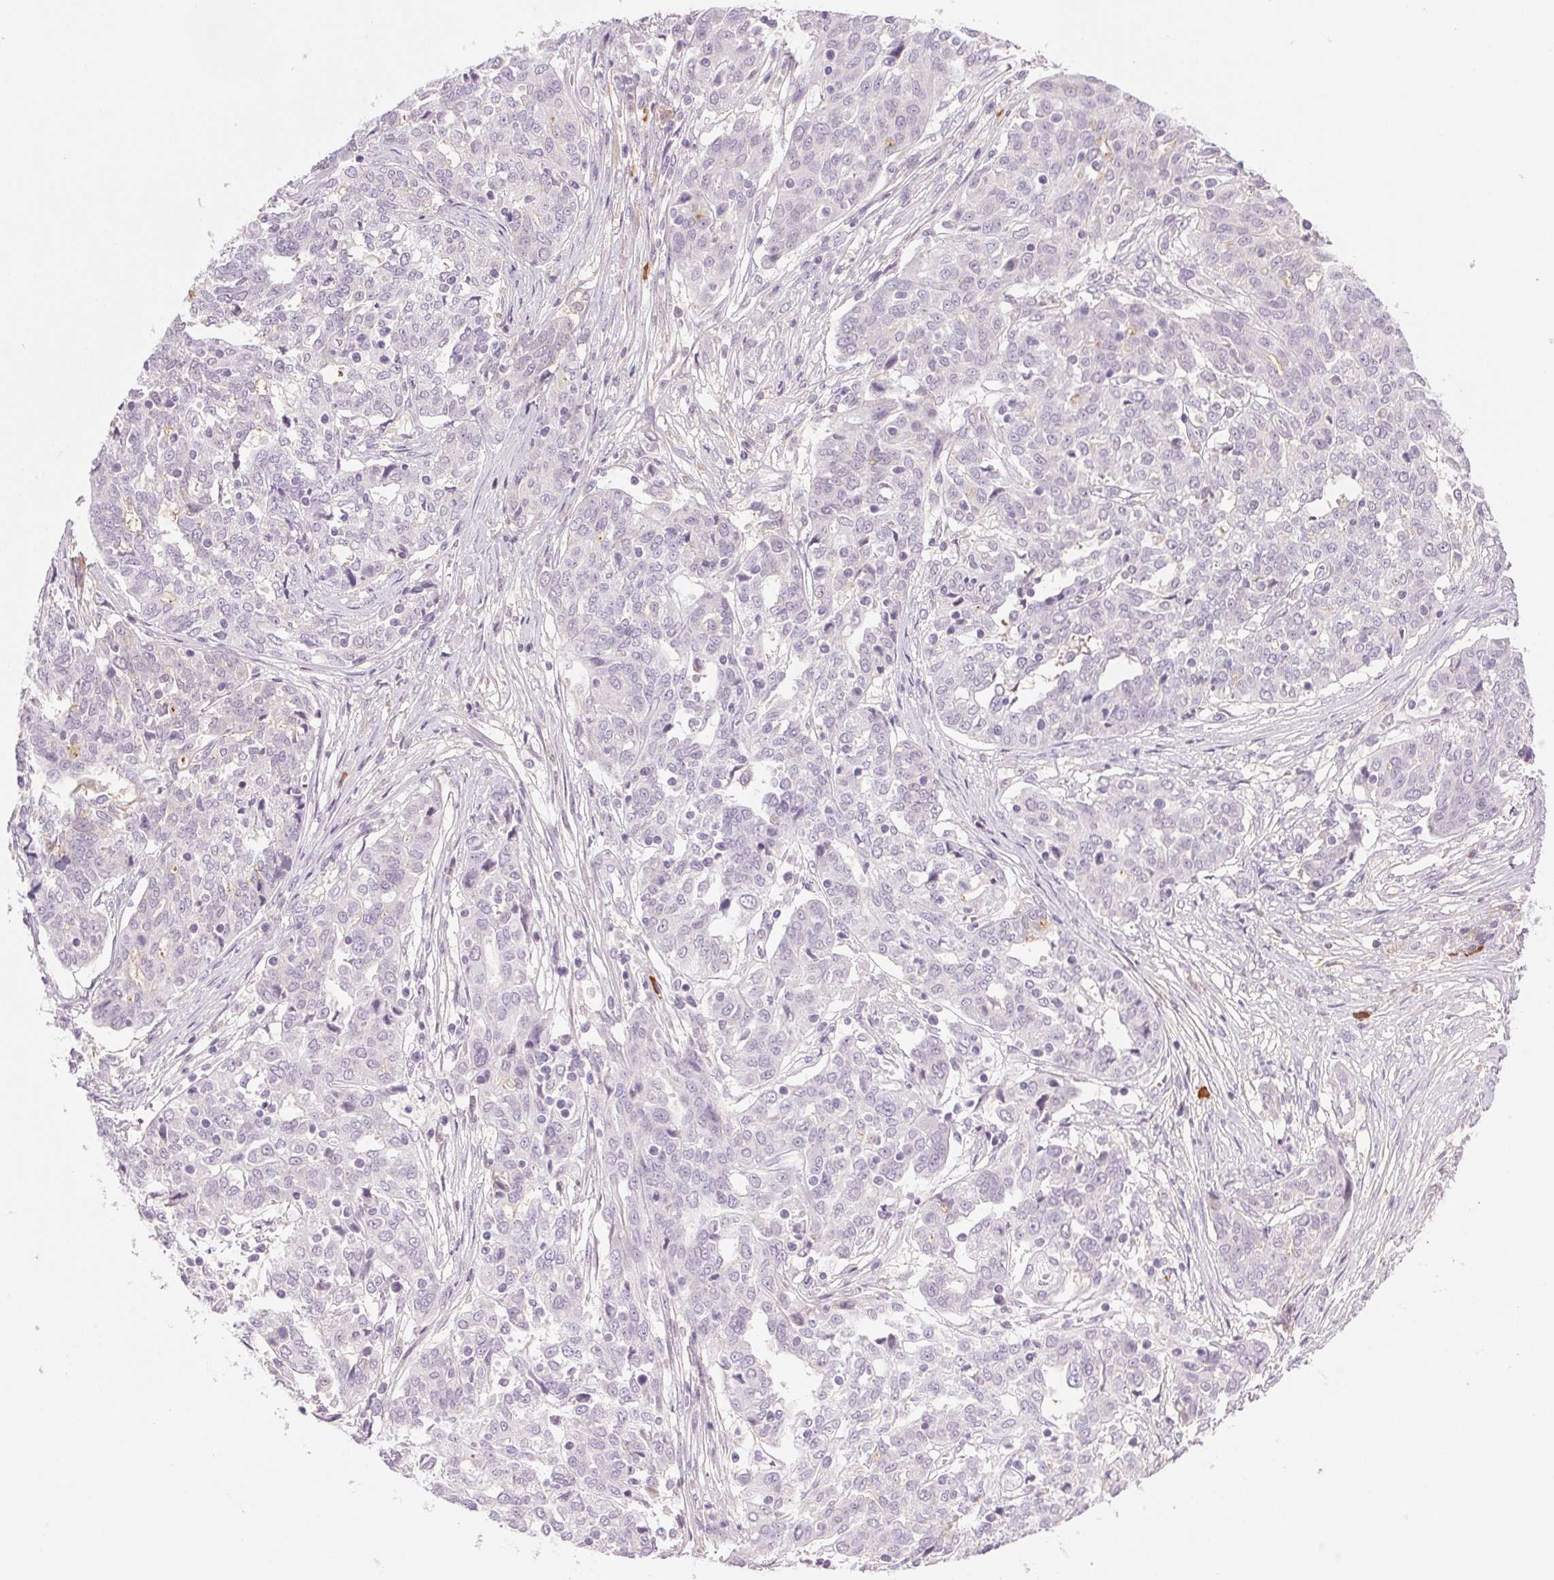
{"staining": {"intensity": "negative", "quantity": "none", "location": "none"}, "tissue": "ovarian cancer", "cell_type": "Tumor cells", "image_type": "cancer", "snomed": [{"axis": "morphology", "description": "Cystadenocarcinoma, serous, NOS"}, {"axis": "topography", "description": "Ovary"}], "caption": "Human ovarian cancer (serous cystadenocarcinoma) stained for a protein using immunohistochemistry (IHC) demonstrates no expression in tumor cells.", "gene": "IFIT1B", "patient": {"sex": "female", "age": 67}}